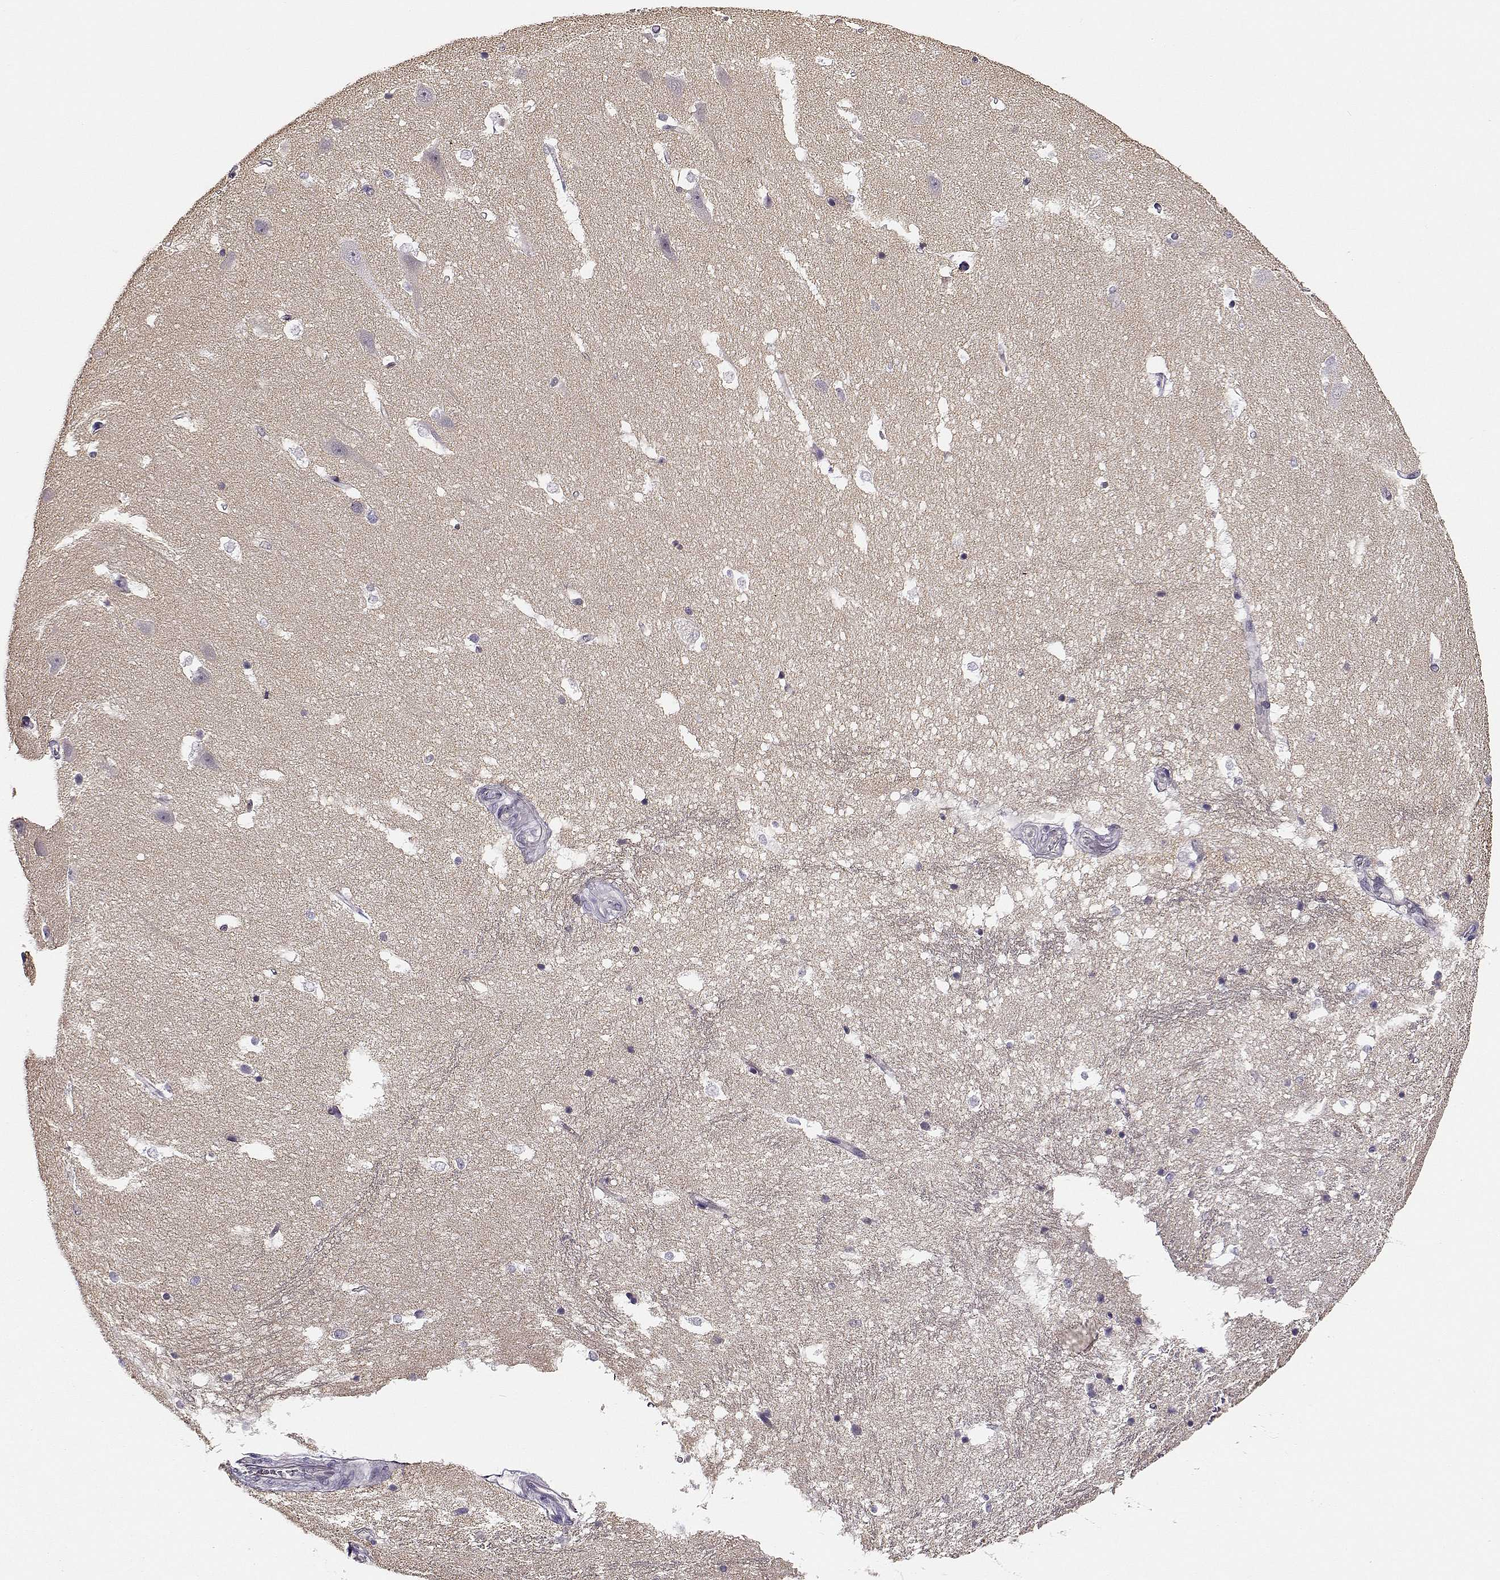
{"staining": {"intensity": "negative", "quantity": "none", "location": "none"}, "tissue": "hippocampus", "cell_type": "Glial cells", "image_type": "normal", "snomed": [{"axis": "morphology", "description": "Normal tissue, NOS"}, {"axis": "topography", "description": "Hippocampus"}], "caption": "High magnification brightfield microscopy of benign hippocampus stained with DAB (3,3'-diaminobenzidine) (brown) and counterstained with hematoxylin (blue): glial cells show no significant positivity.", "gene": "TMEM145", "patient": {"sex": "male", "age": 44}}